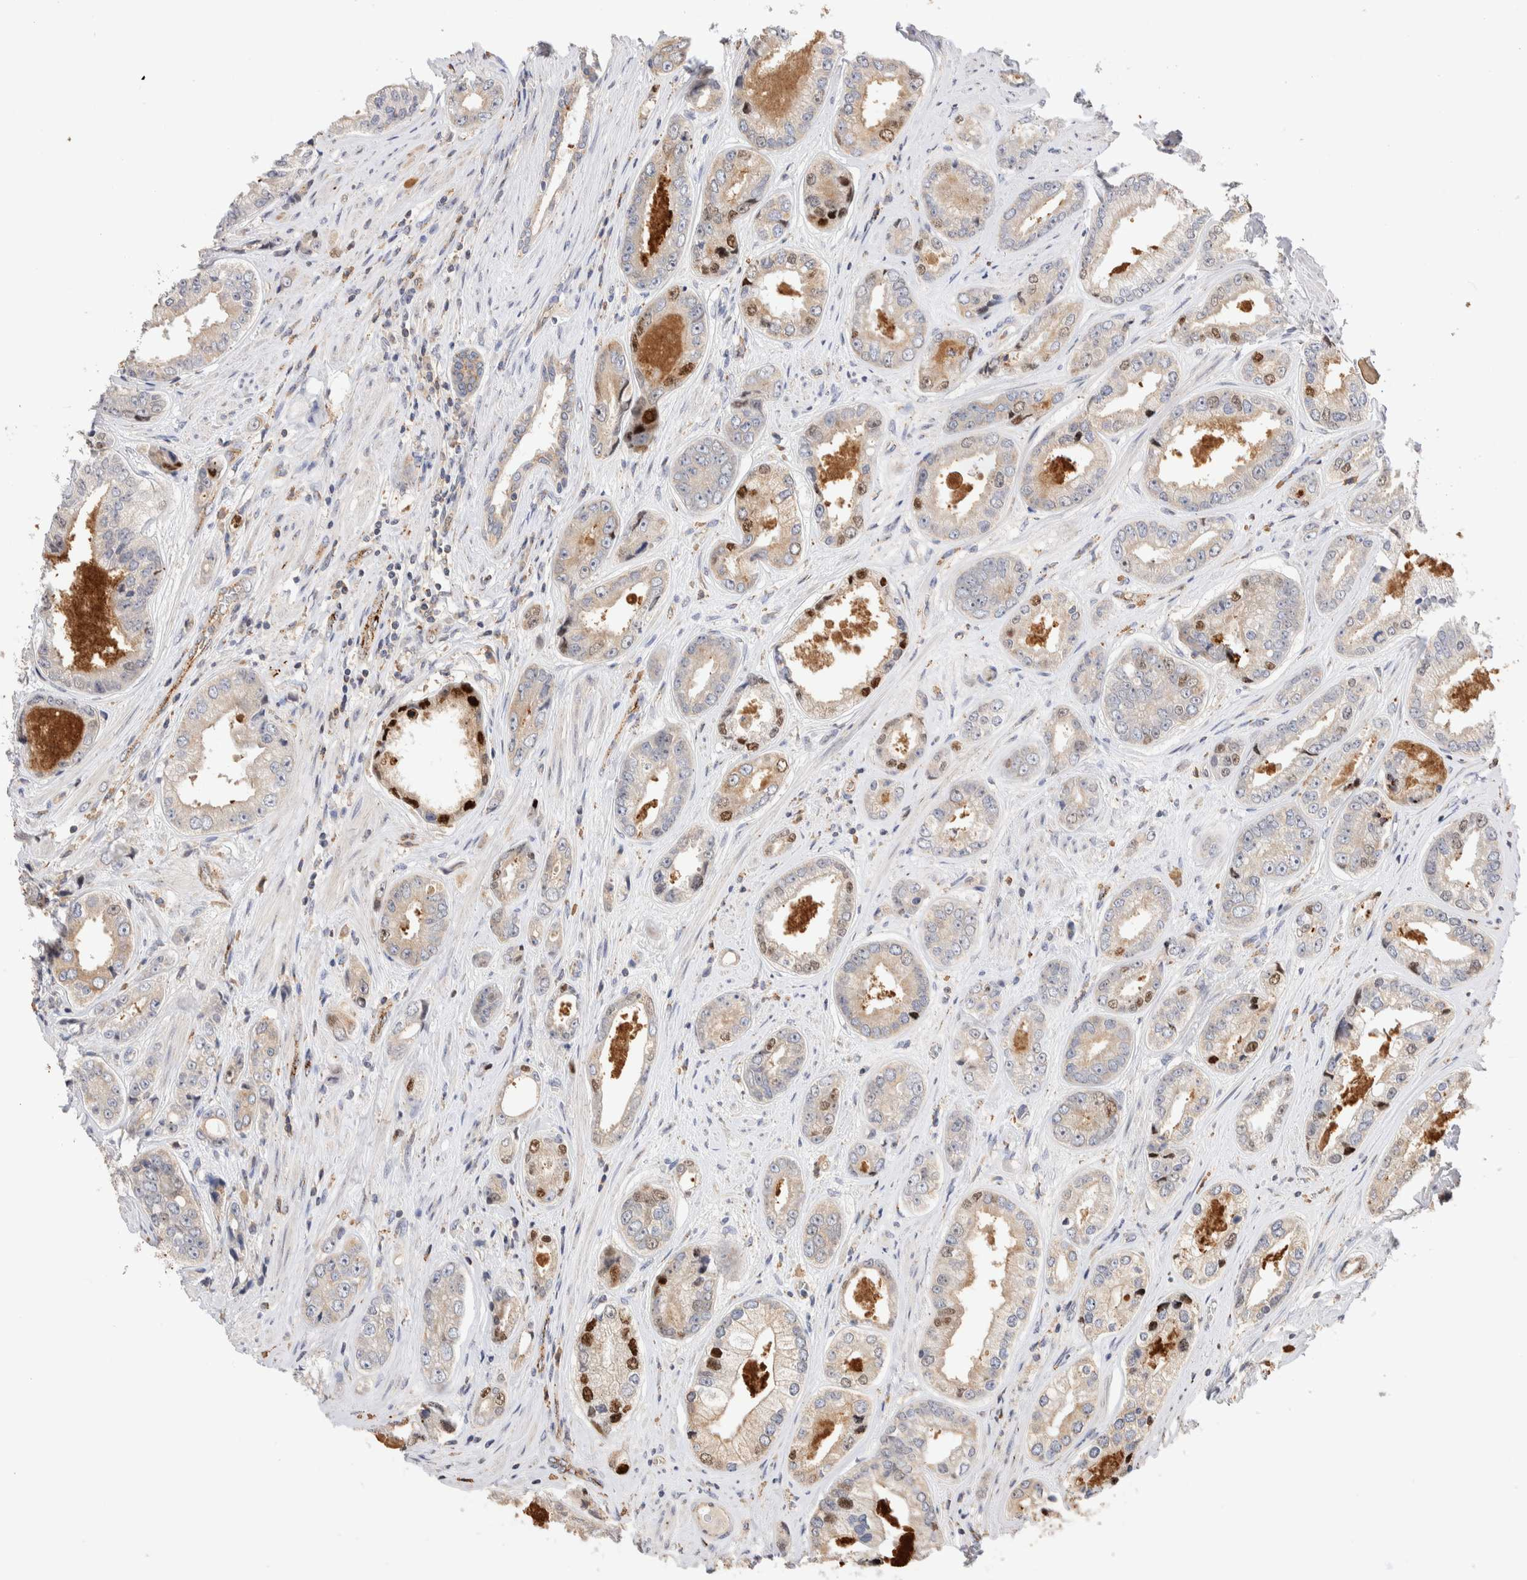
{"staining": {"intensity": "weak", "quantity": "<25%", "location": "cytoplasmic/membranous"}, "tissue": "prostate cancer", "cell_type": "Tumor cells", "image_type": "cancer", "snomed": [{"axis": "morphology", "description": "Adenocarcinoma, High grade"}, {"axis": "topography", "description": "Prostate"}], "caption": "A photomicrograph of high-grade adenocarcinoma (prostate) stained for a protein exhibits no brown staining in tumor cells.", "gene": "NSMAF", "patient": {"sex": "male", "age": 61}}